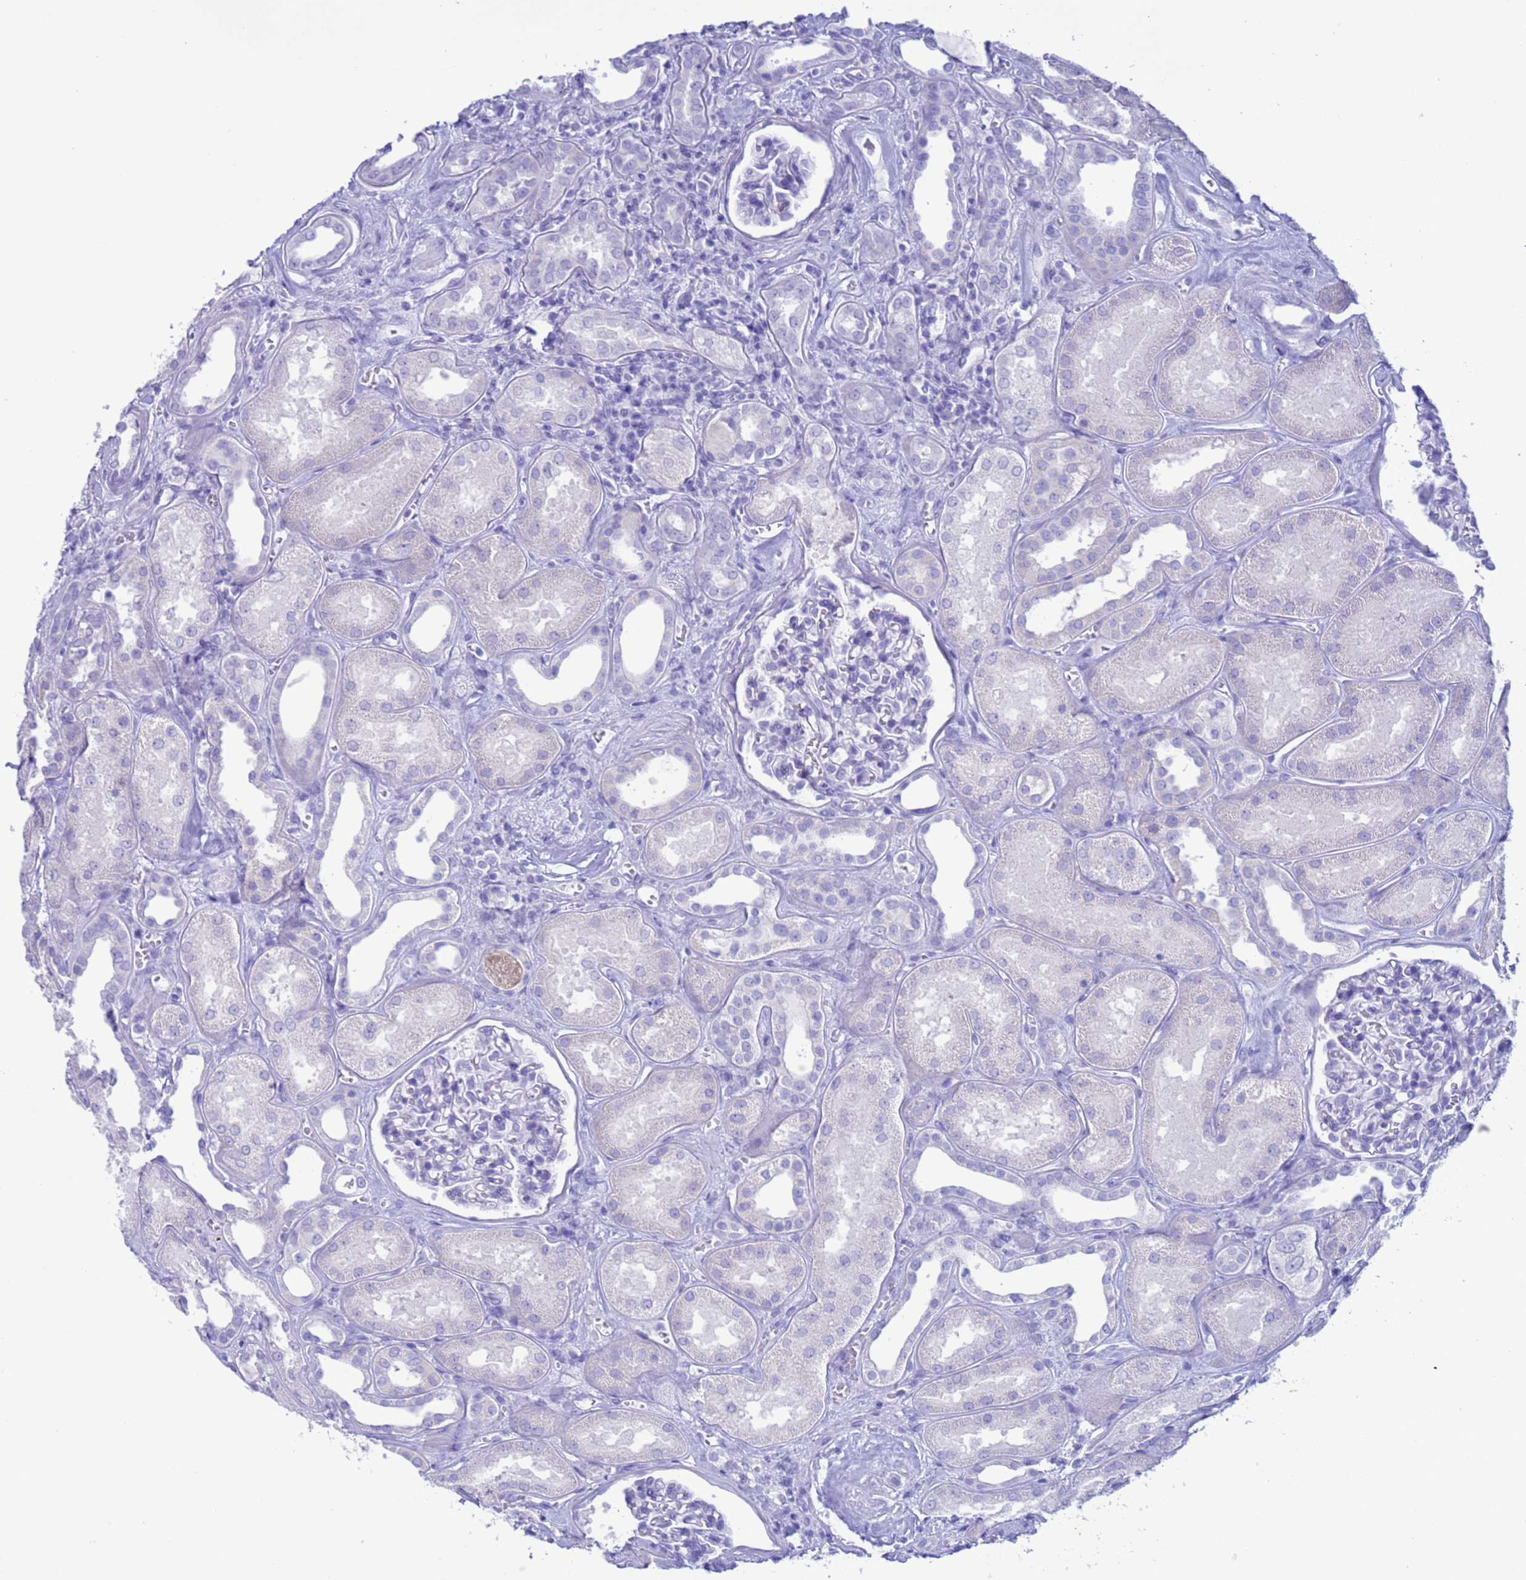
{"staining": {"intensity": "negative", "quantity": "none", "location": "none"}, "tissue": "kidney", "cell_type": "Cells in glomeruli", "image_type": "normal", "snomed": [{"axis": "morphology", "description": "Normal tissue, NOS"}, {"axis": "morphology", "description": "Adenocarcinoma, NOS"}, {"axis": "topography", "description": "Kidney"}], "caption": "Cells in glomeruli show no significant positivity in benign kidney. (DAB (3,3'-diaminobenzidine) immunohistochemistry (IHC), high magnification).", "gene": "GSTM1", "patient": {"sex": "female", "age": 68}}